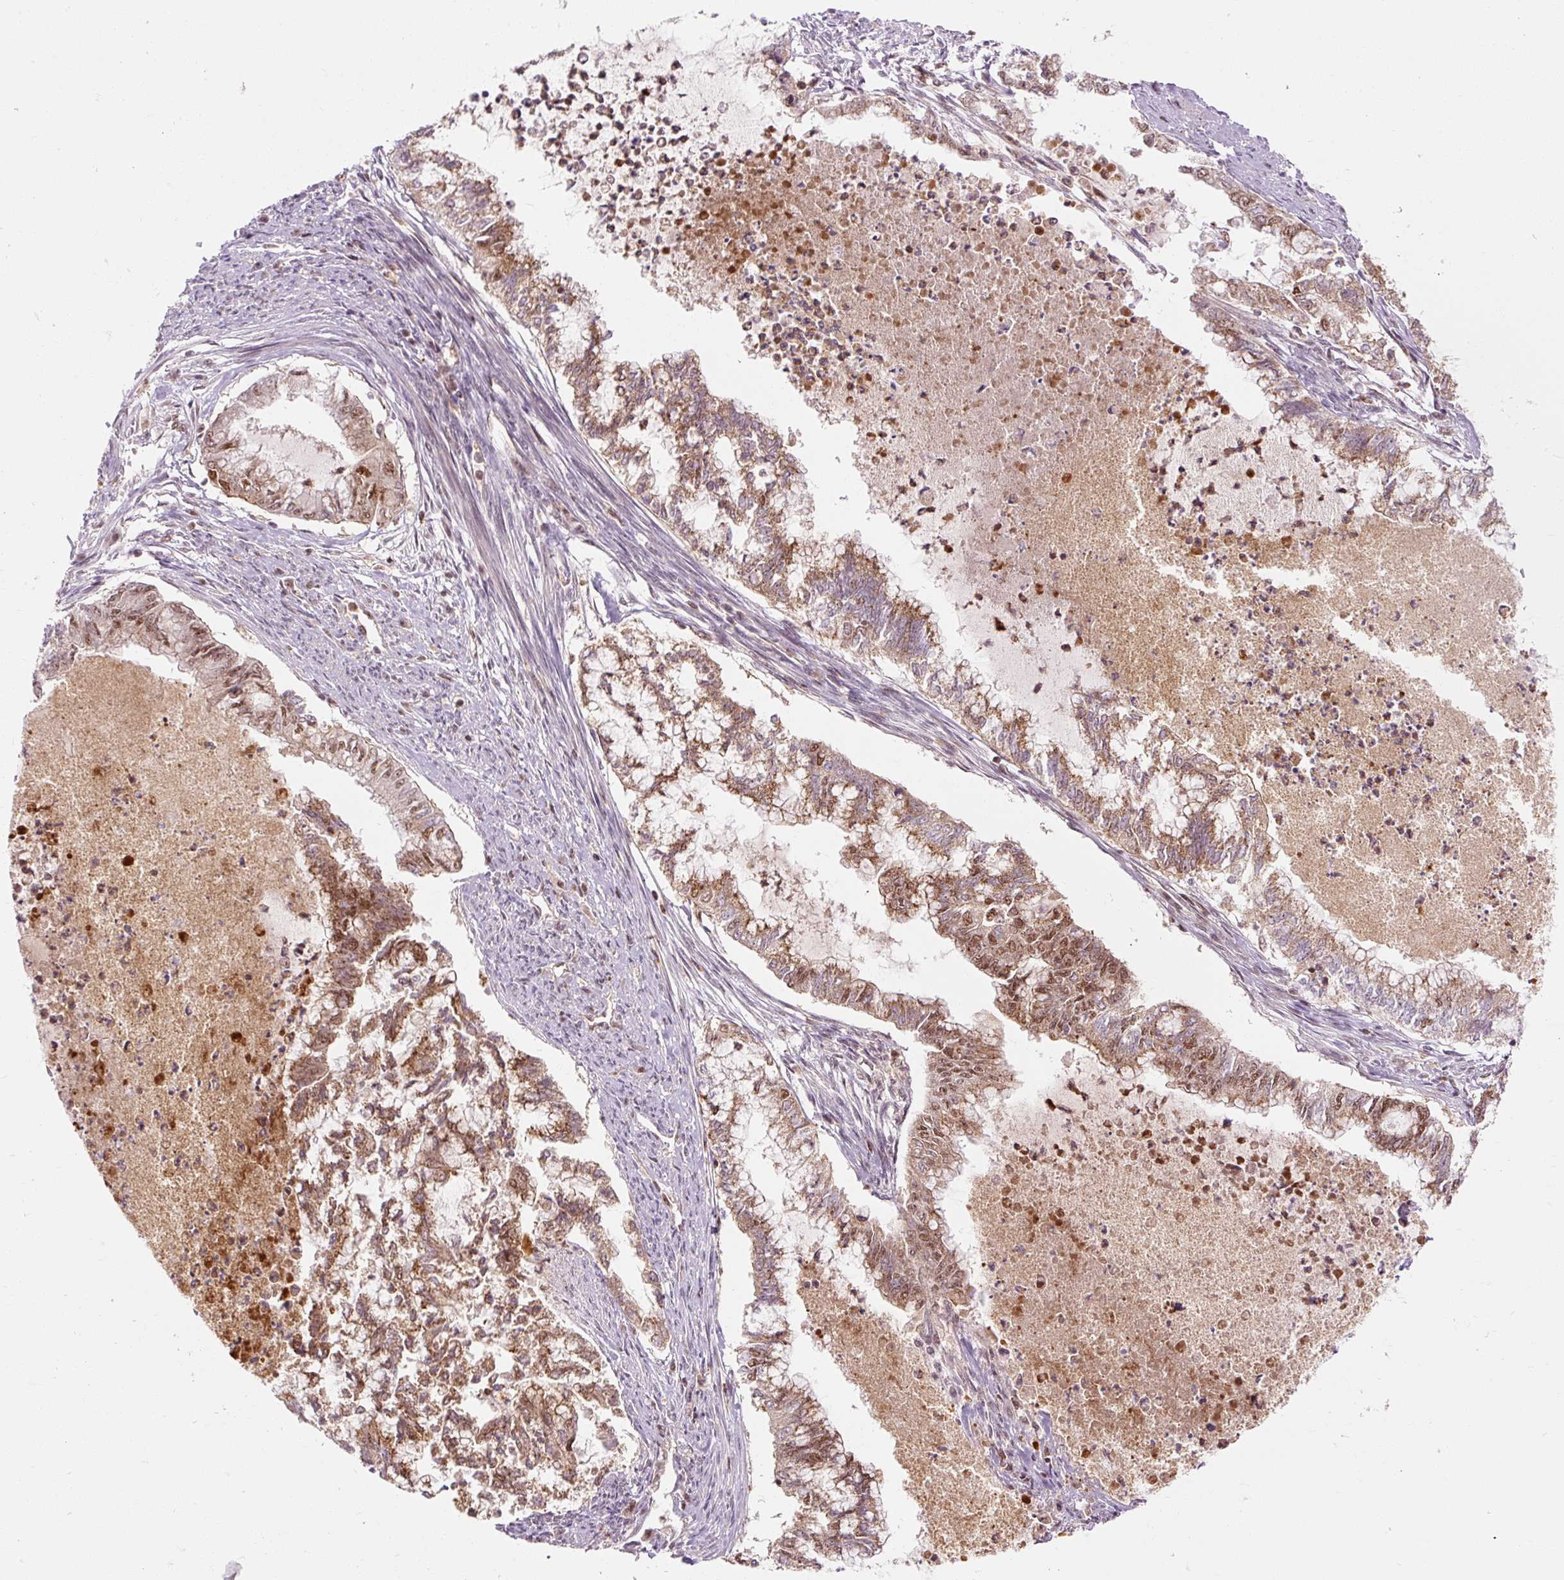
{"staining": {"intensity": "moderate", "quantity": ">75%", "location": "cytoplasmic/membranous,nuclear"}, "tissue": "endometrial cancer", "cell_type": "Tumor cells", "image_type": "cancer", "snomed": [{"axis": "morphology", "description": "Adenocarcinoma, NOS"}, {"axis": "topography", "description": "Endometrium"}], "caption": "This image shows immunohistochemistry staining of human endometrial cancer, with medium moderate cytoplasmic/membranous and nuclear positivity in about >75% of tumor cells.", "gene": "CSTF1", "patient": {"sex": "female", "age": 79}}